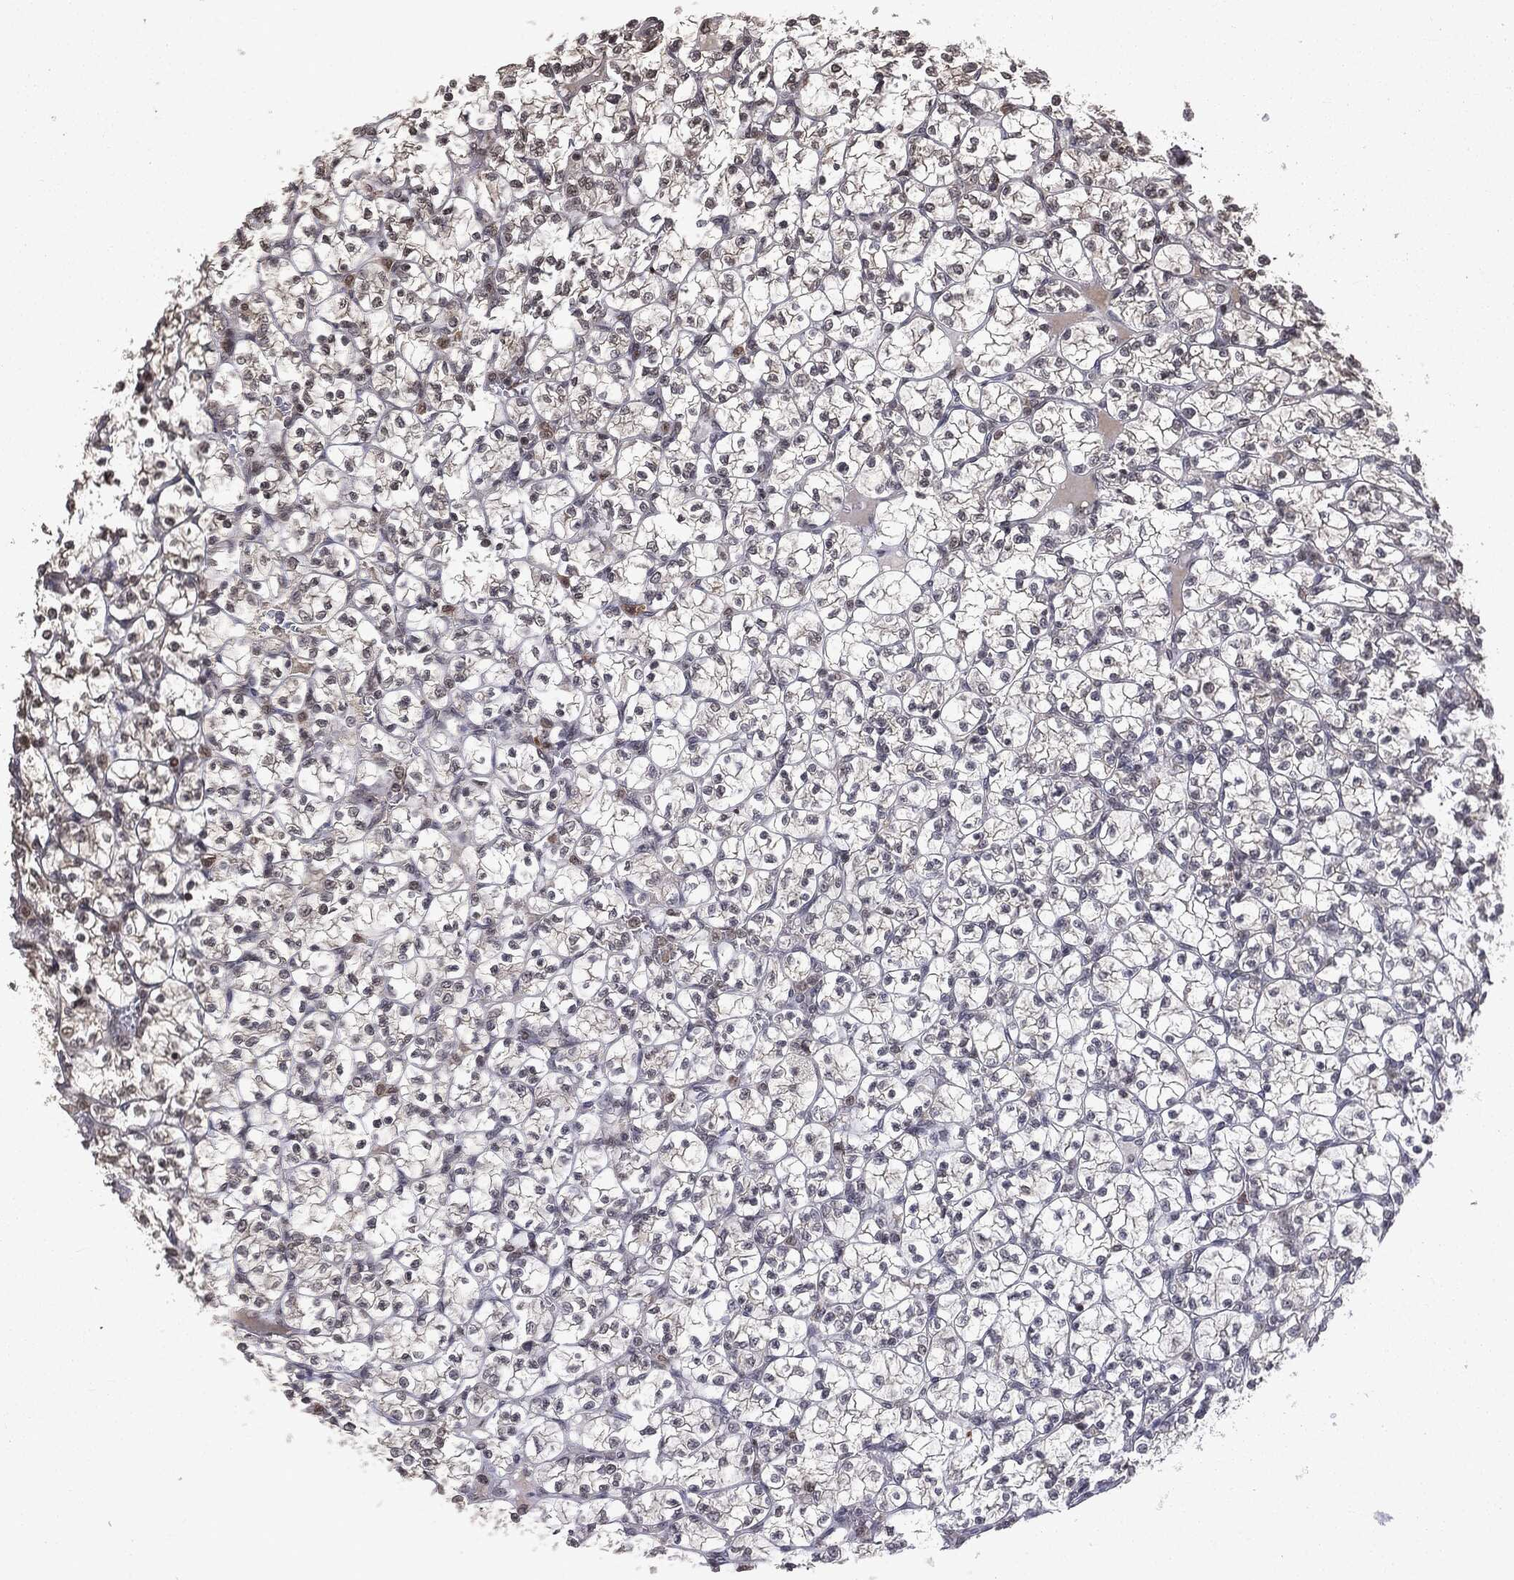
{"staining": {"intensity": "moderate", "quantity": "25%-75%", "location": "cytoplasmic/membranous,nuclear"}, "tissue": "renal cancer", "cell_type": "Tumor cells", "image_type": "cancer", "snomed": [{"axis": "morphology", "description": "Adenocarcinoma, NOS"}, {"axis": "topography", "description": "Kidney"}], "caption": "An immunohistochemistry (IHC) image of neoplastic tissue is shown. Protein staining in brown shows moderate cytoplasmic/membranous and nuclear positivity in renal adenocarcinoma within tumor cells. Nuclei are stained in blue.", "gene": "CTDP1", "patient": {"sex": "female", "age": 89}}